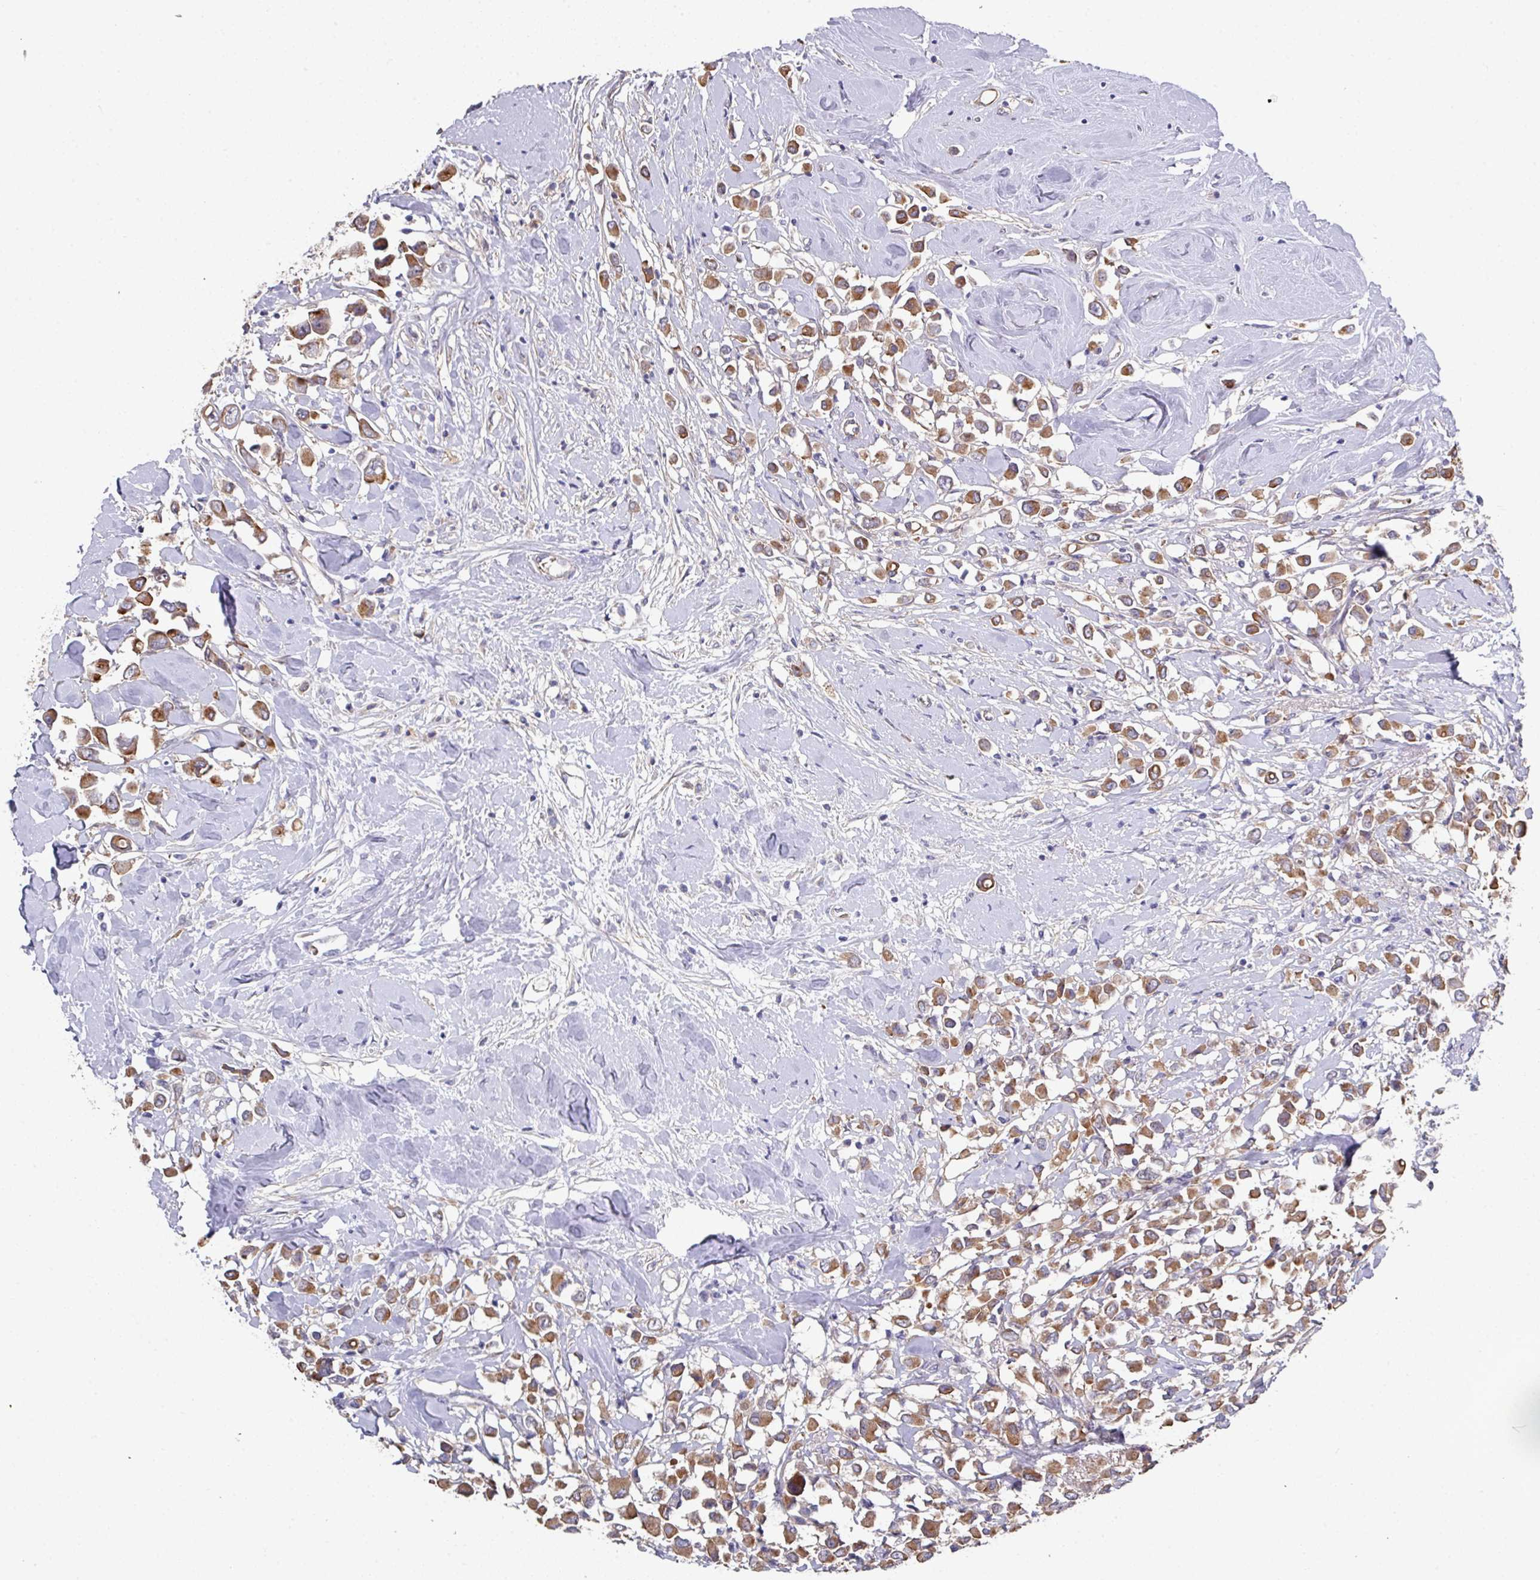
{"staining": {"intensity": "moderate", "quantity": ">75%", "location": "cytoplasmic/membranous"}, "tissue": "breast cancer", "cell_type": "Tumor cells", "image_type": "cancer", "snomed": [{"axis": "morphology", "description": "Duct carcinoma"}, {"axis": "topography", "description": "Breast"}], "caption": "Invasive ductal carcinoma (breast) tissue displays moderate cytoplasmic/membranous positivity in approximately >75% of tumor cells, visualized by immunohistochemistry. The protein of interest is stained brown, and the nuclei are stained in blue (DAB IHC with brightfield microscopy, high magnification).", "gene": "PRR5", "patient": {"sex": "female", "age": 61}}